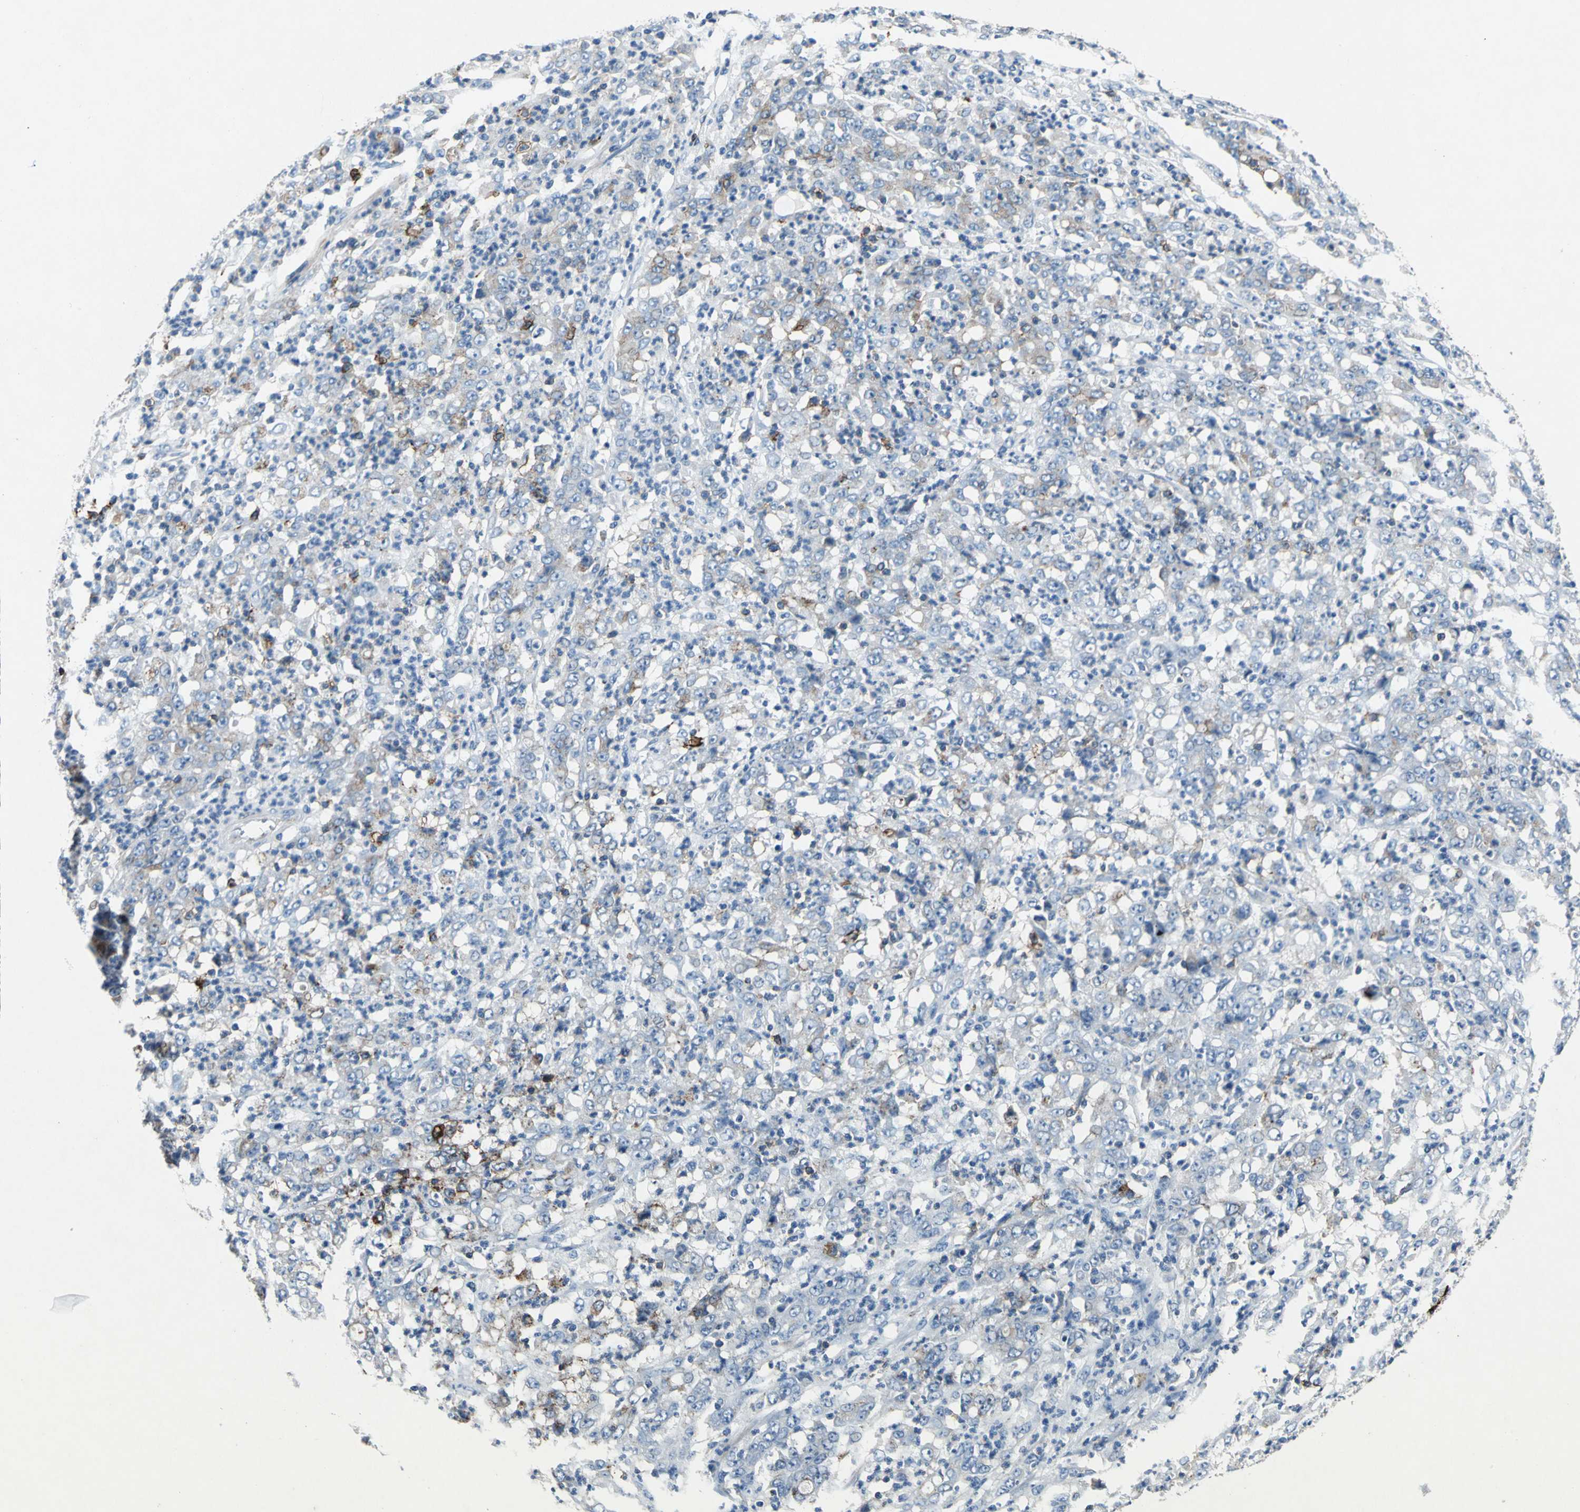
{"staining": {"intensity": "moderate", "quantity": "<25%", "location": "cytoplasmic/membranous"}, "tissue": "stomach cancer", "cell_type": "Tumor cells", "image_type": "cancer", "snomed": [{"axis": "morphology", "description": "Adenocarcinoma, NOS"}, {"axis": "topography", "description": "Stomach, lower"}], "caption": "Stomach cancer stained with a brown dye displays moderate cytoplasmic/membranous positive staining in about <25% of tumor cells.", "gene": "RPS13", "patient": {"sex": "female", "age": 71}}